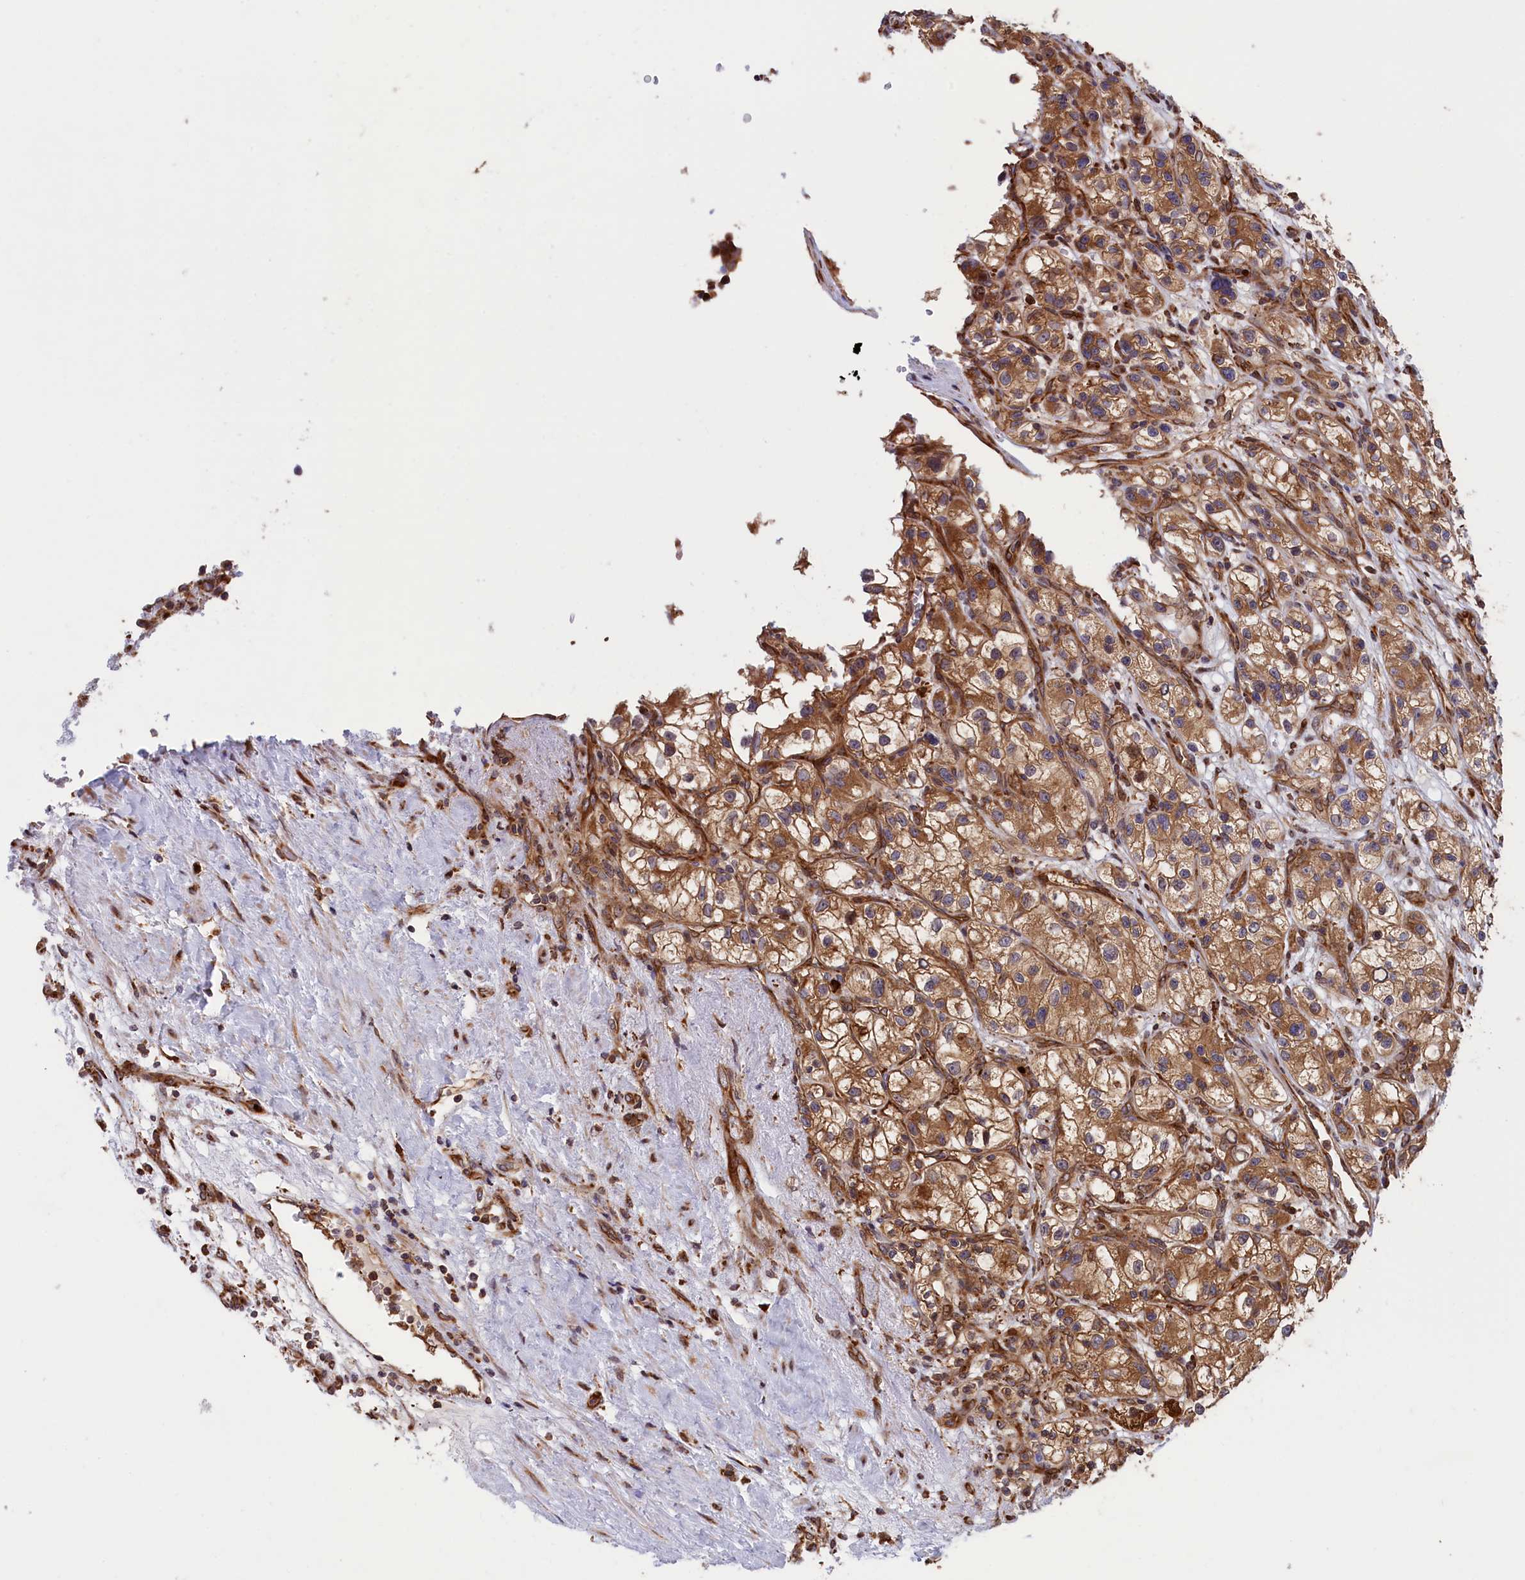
{"staining": {"intensity": "moderate", "quantity": ">75%", "location": "cytoplasmic/membranous"}, "tissue": "renal cancer", "cell_type": "Tumor cells", "image_type": "cancer", "snomed": [{"axis": "morphology", "description": "Adenocarcinoma, NOS"}, {"axis": "topography", "description": "Kidney"}], "caption": "The histopathology image demonstrates a brown stain indicating the presence of a protein in the cytoplasmic/membranous of tumor cells in renal cancer. (DAB (3,3'-diaminobenzidine) IHC with brightfield microscopy, high magnification).", "gene": "PLA2G4C", "patient": {"sex": "female", "age": 57}}